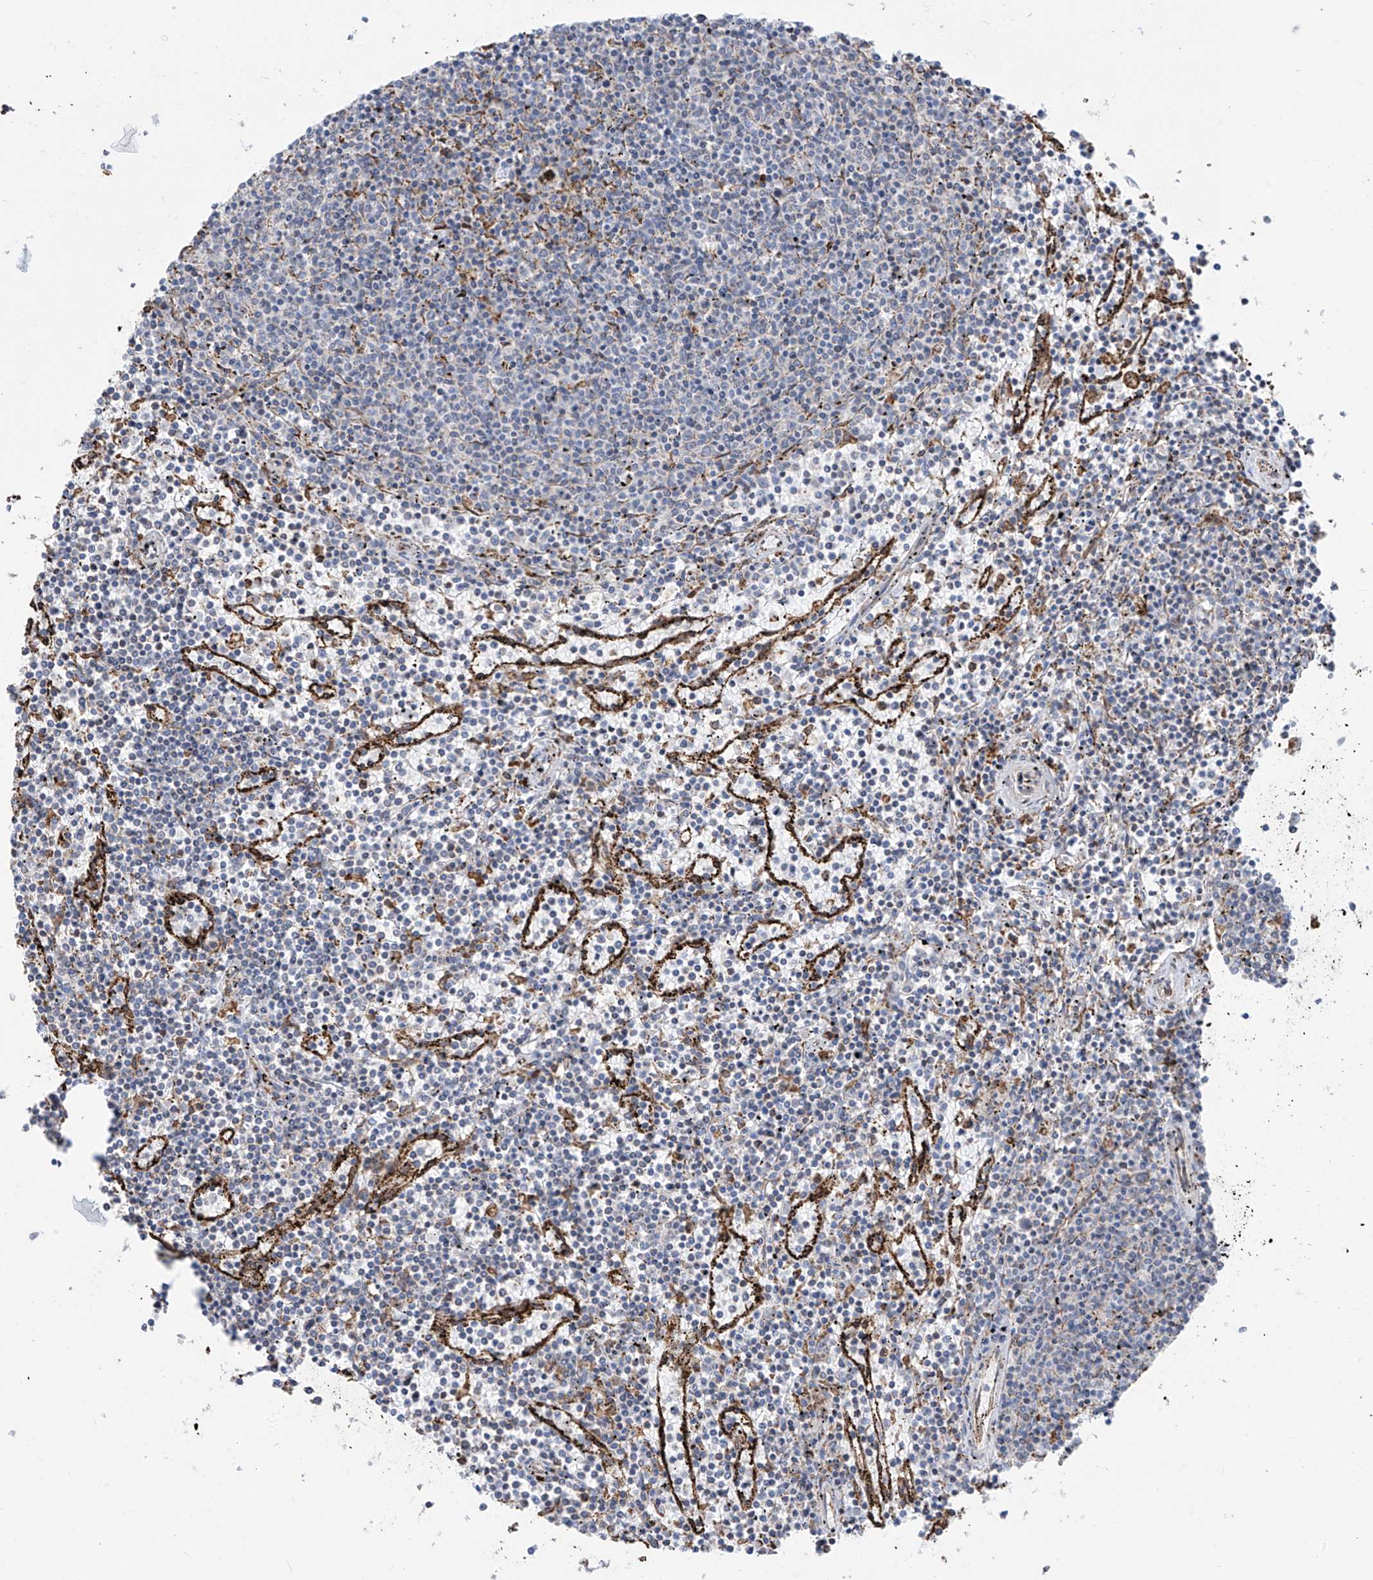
{"staining": {"intensity": "negative", "quantity": "none", "location": "none"}, "tissue": "lymphoma", "cell_type": "Tumor cells", "image_type": "cancer", "snomed": [{"axis": "morphology", "description": "Malignant lymphoma, non-Hodgkin's type, Low grade"}, {"axis": "topography", "description": "Spleen"}], "caption": "Immunohistochemical staining of lymphoma exhibits no significant staining in tumor cells.", "gene": "ZNF354C", "patient": {"sex": "female", "age": 50}}